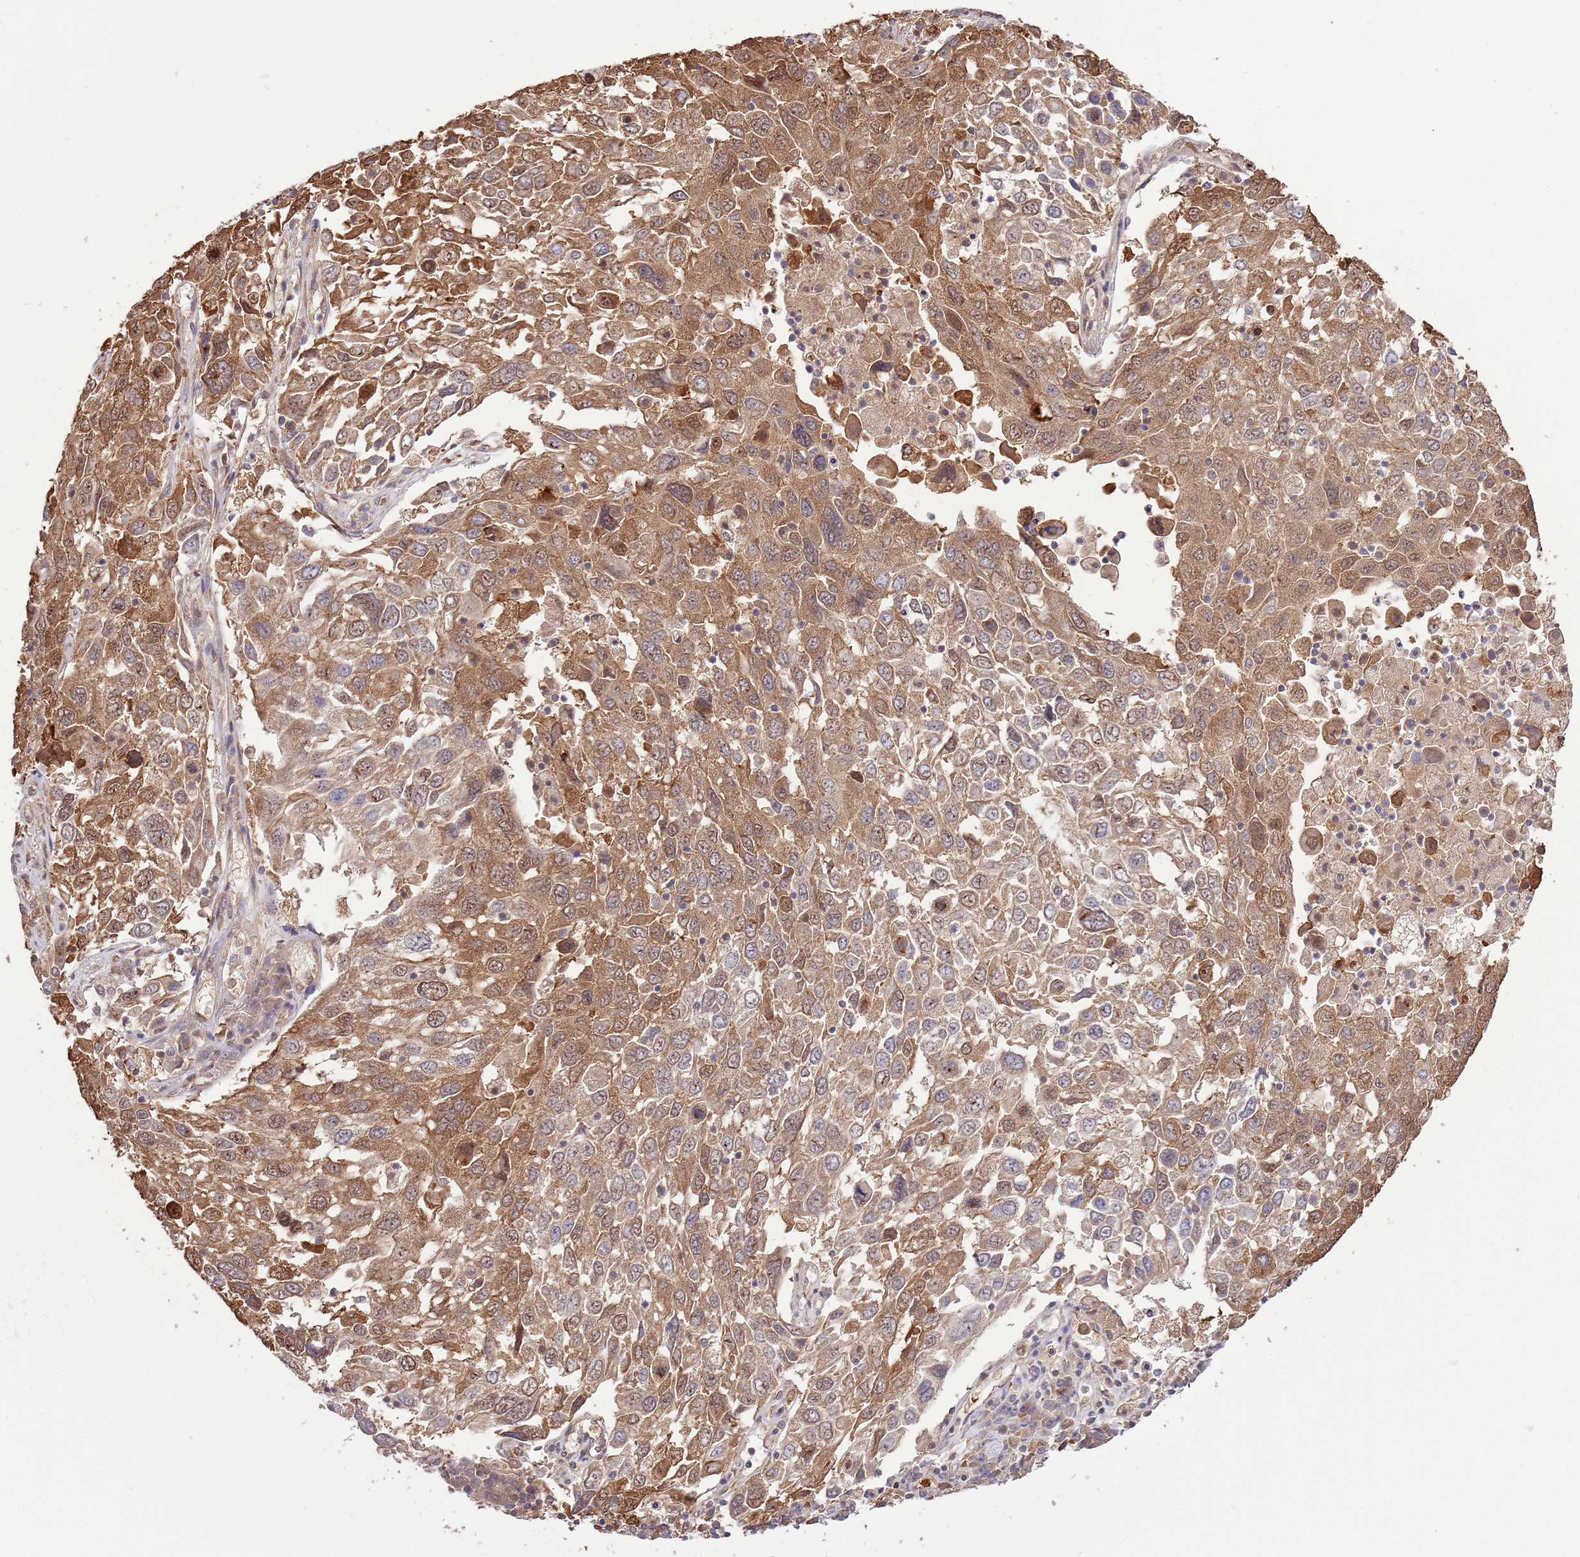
{"staining": {"intensity": "moderate", "quantity": ">75%", "location": "cytoplasmic/membranous,nuclear"}, "tissue": "lung cancer", "cell_type": "Tumor cells", "image_type": "cancer", "snomed": [{"axis": "morphology", "description": "Squamous cell carcinoma, NOS"}, {"axis": "topography", "description": "Lung"}], "caption": "Lung cancer (squamous cell carcinoma) stained for a protein (brown) exhibits moderate cytoplasmic/membranous and nuclear positive positivity in approximately >75% of tumor cells.", "gene": "AMIGO1", "patient": {"sex": "male", "age": 65}}